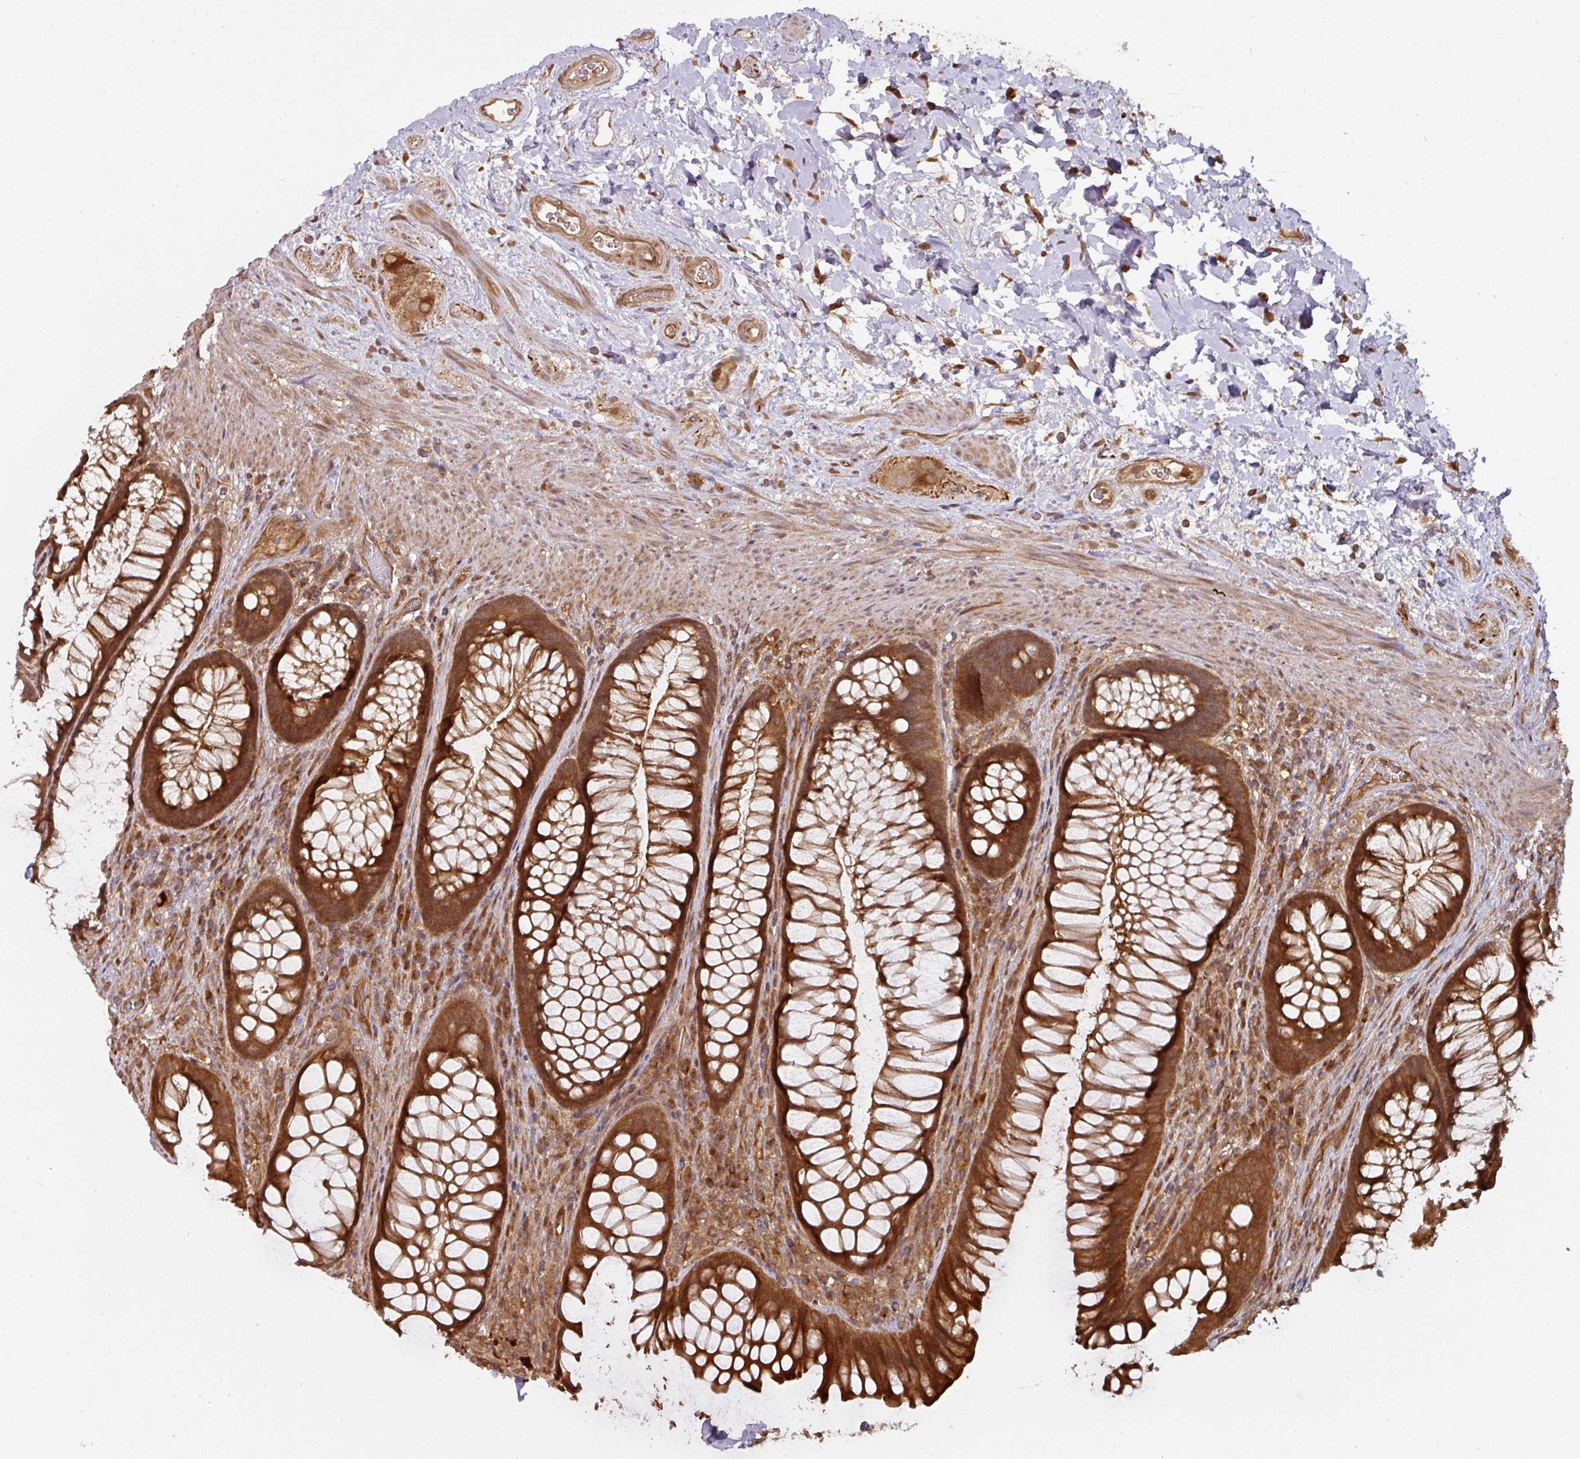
{"staining": {"intensity": "strong", "quantity": ">75%", "location": "cytoplasmic/membranous"}, "tissue": "rectum", "cell_type": "Glandular cells", "image_type": "normal", "snomed": [{"axis": "morphology", "description": "Normal tissue, NOS"}, {"axis": "topography", "description": "Rectum"}], "caption": "Approximately >75% of glandular cells in unremarkable rectum display strong cytoplasmic/membranous protein staining as visualized by brown immunohistochemical staining.", "gene": "EIF4EBP2", "patient": {"sex": "male", "age": 53}}